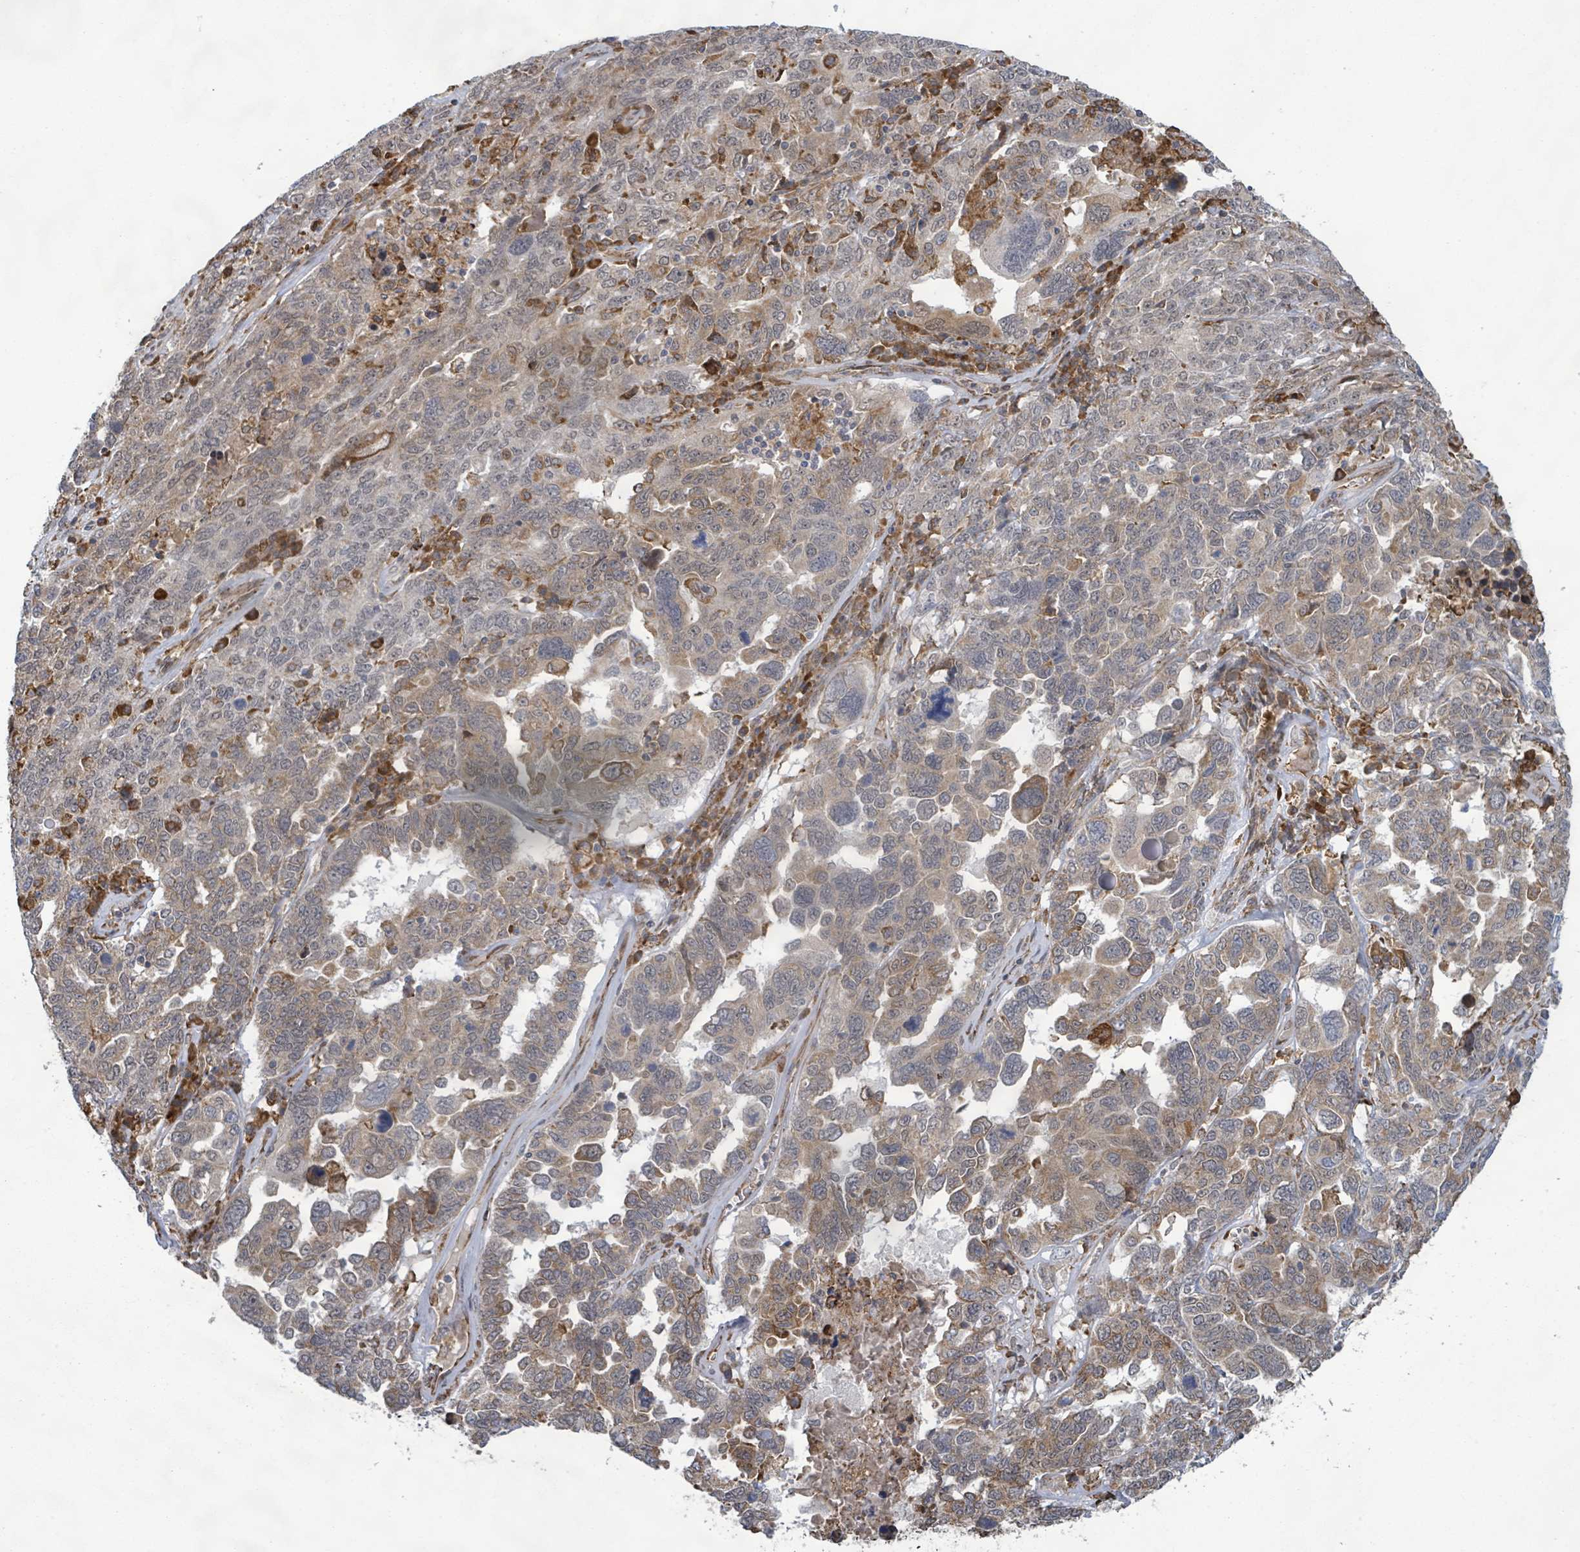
{"staining": {"intensity": "moderate", "quantity": "<25%", "location": "cytoplasmic/membranous"}, "tissue": "ovarian cancer", "cell_type": "Tumor cells", "image_type": "cancer", "snomed": [{"axis": "morphology", "description": "Carcinoma, endometroid"}, {"axis": "topography", "description": "Ovary"}], "caption": "Immunohistochemical staining of ovarian endometroid carcinoma demonstrates low levels of moderate cytoplasmic/membranous protein staining in about <25% of tumor cells.", "gene": "SHROOM2", "patient": {"sex": "female", "age": 62}}